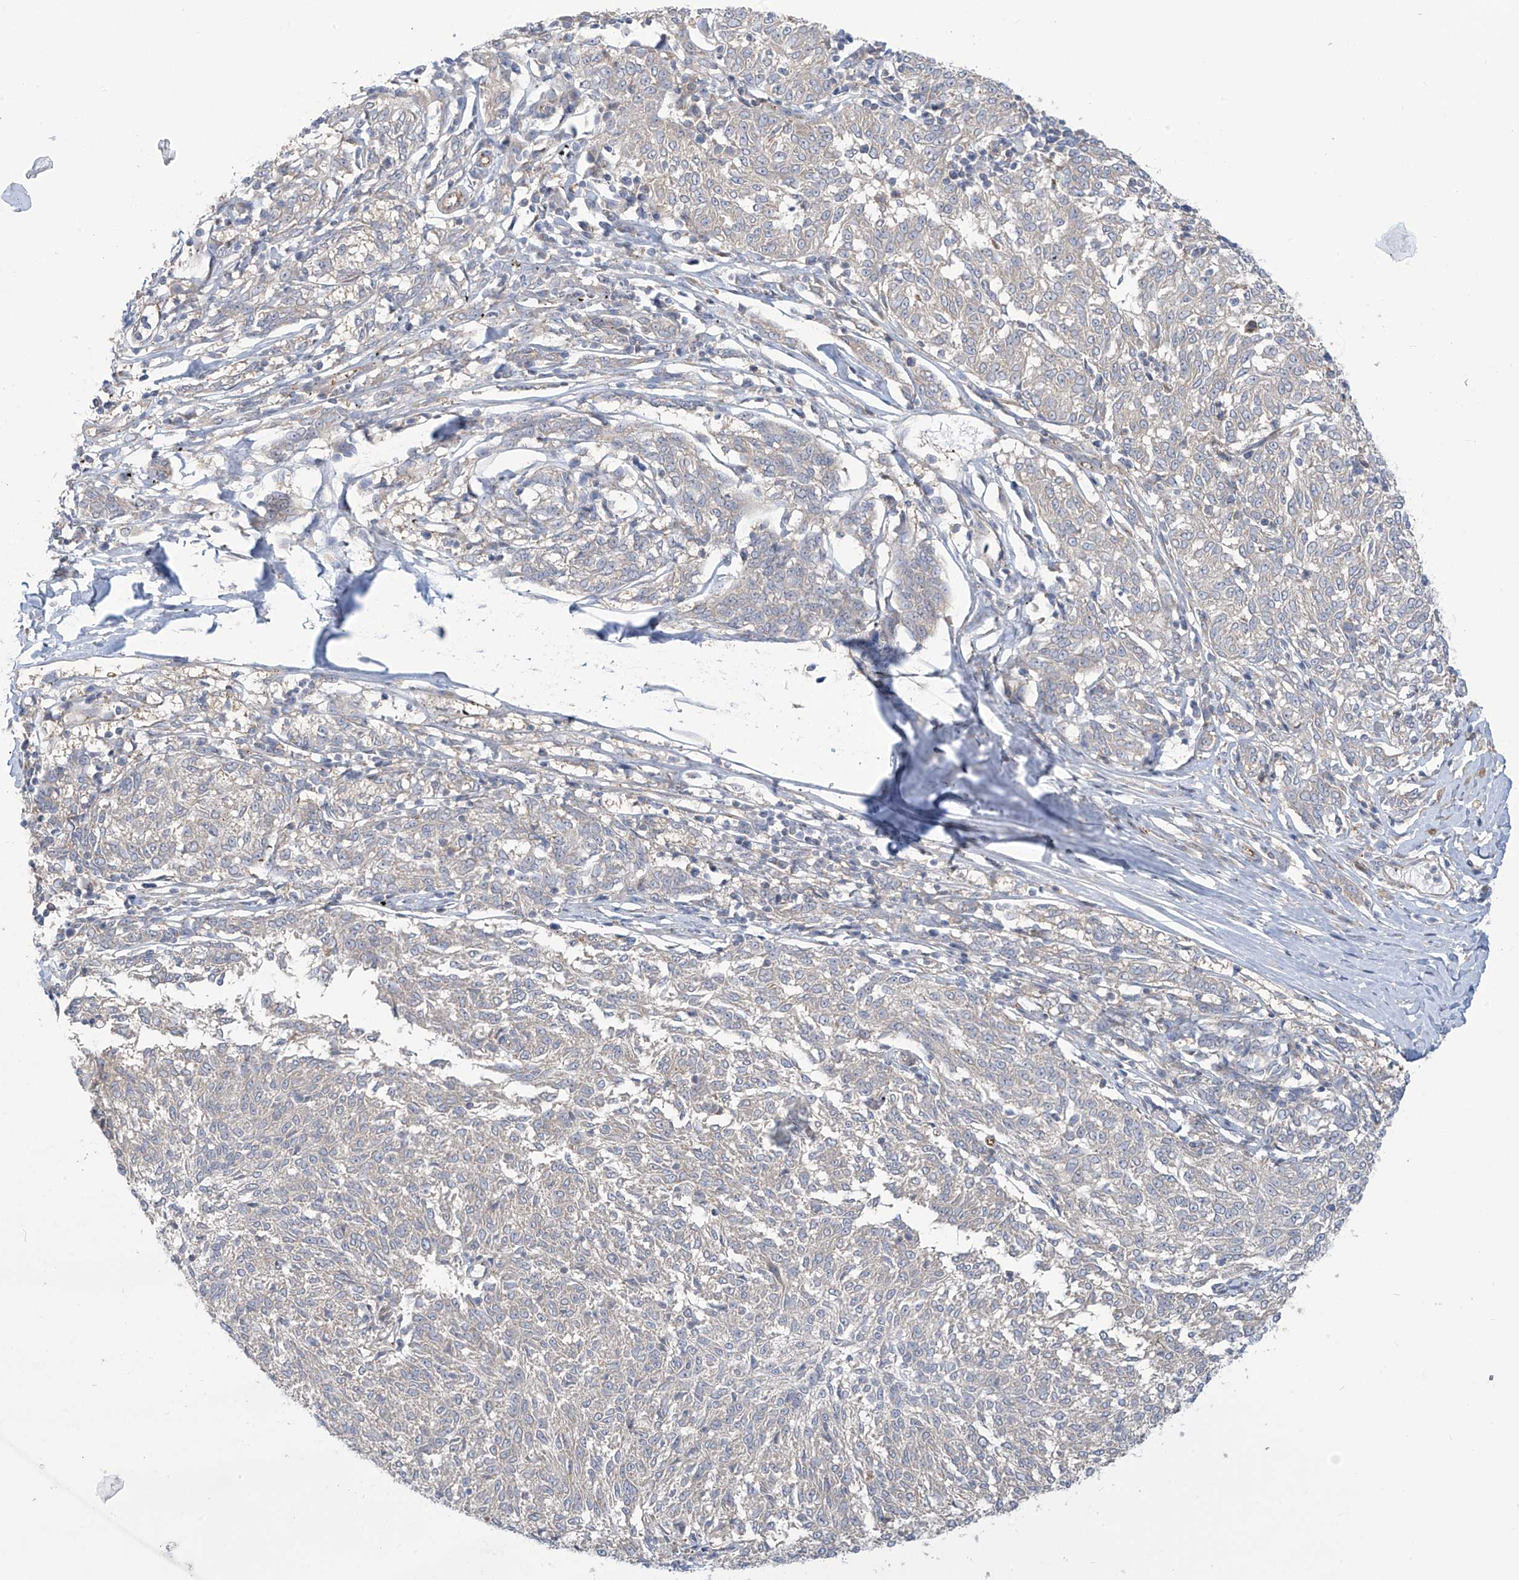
{"staining": {"intensity": "negative", "quantity": "none", "location": "none"}, "tissue": "melanoma", "cell_type": "Tumor cells", "image_type": "cancer", "snomed": [{"axis": "morphology", "description": "Malignant melanoma, NOS"}, {"axis": "topography", "description": "Skin"}], "caption": "This is an immunohistochemistry (IHC) micrograph of melanoma. There is no staining in tumor cells.", "gene": "ADAT2", "patient": {"sex": "female", "age": 72}}